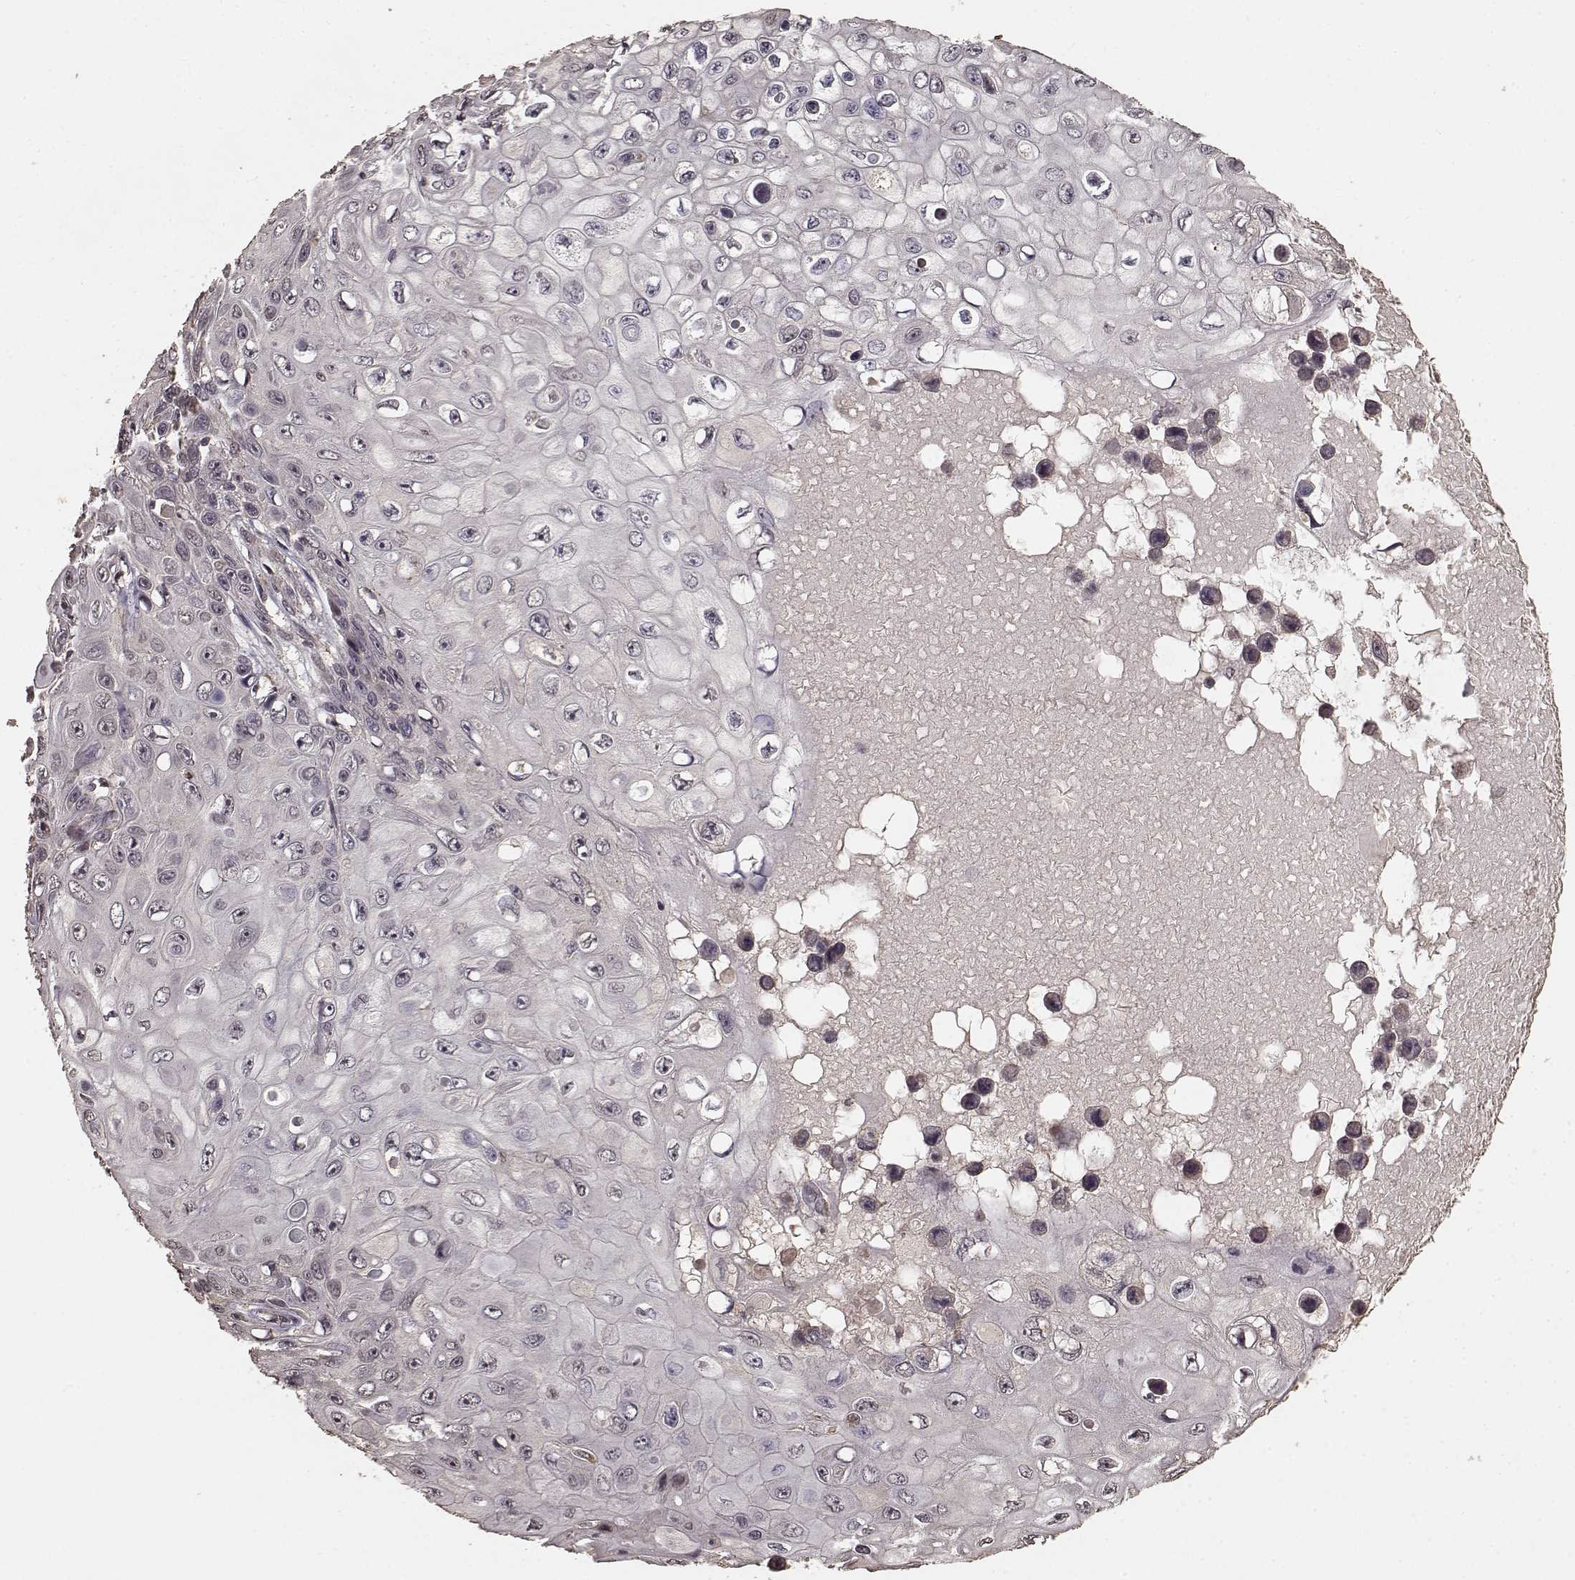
{"staining": {"intensity": "negative", "quantity": "none", "location": "none"}, "tissue": "skin cancer", "cell_type": "Tumor cells", "image_type": "cancer", "snomed": [{"axis": "morphology", "description": "Squamous cell carcinoma, NOS"}, {"axis": "topography", "description": "Skin"}], "caption": "This is an immunohistochemistry (IHC) image of human skin cancer (squamous cell carcinoma). There is no positivity in tumor cells.", "gene": "USP15", "patient": {"sex": "male", "age": 82}}